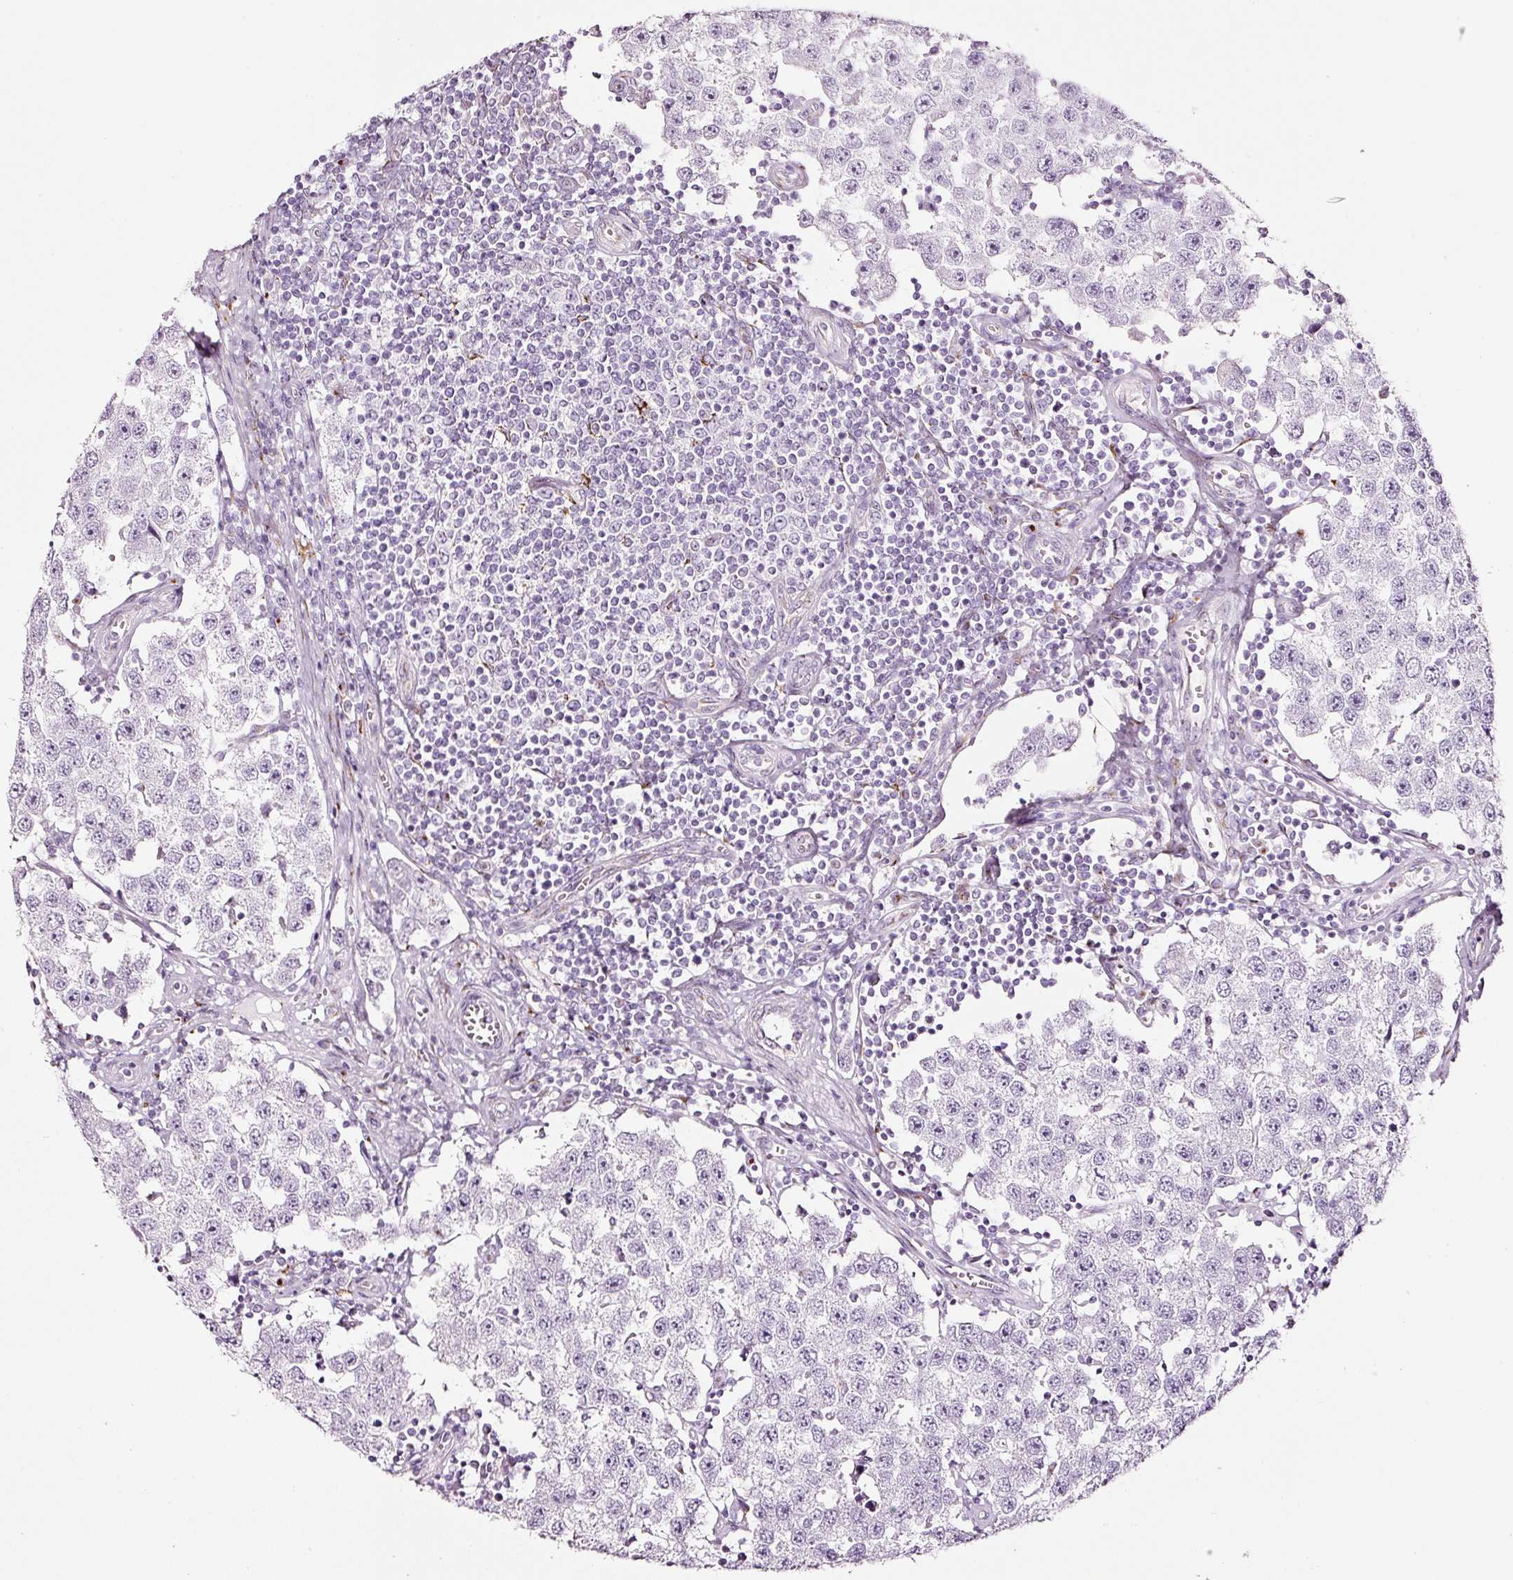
{"staining": {"intensity": "negative", "quantity": "none", "location": "none"}, "tissue": "testis cancer", "cell_type": "Tumor cells", "image_type": "cancer", "snomed": [{"axis": "morphology", "description": "Seminoma, NOS"}, {"axis": "topography", "description": "Testis"}], "caption": "The photomicrograph reveals no significant staining in tumor cells of testis cancer. (Stains: DAB (3,3'-diaminobenzidine) immunohistochemistry (IHC) with hematoxylin counter stain, Microscopy: brightfield microscopy at high magnification).", "gene": "SDF4", "patient": {"sex": "male", "age": 34}}